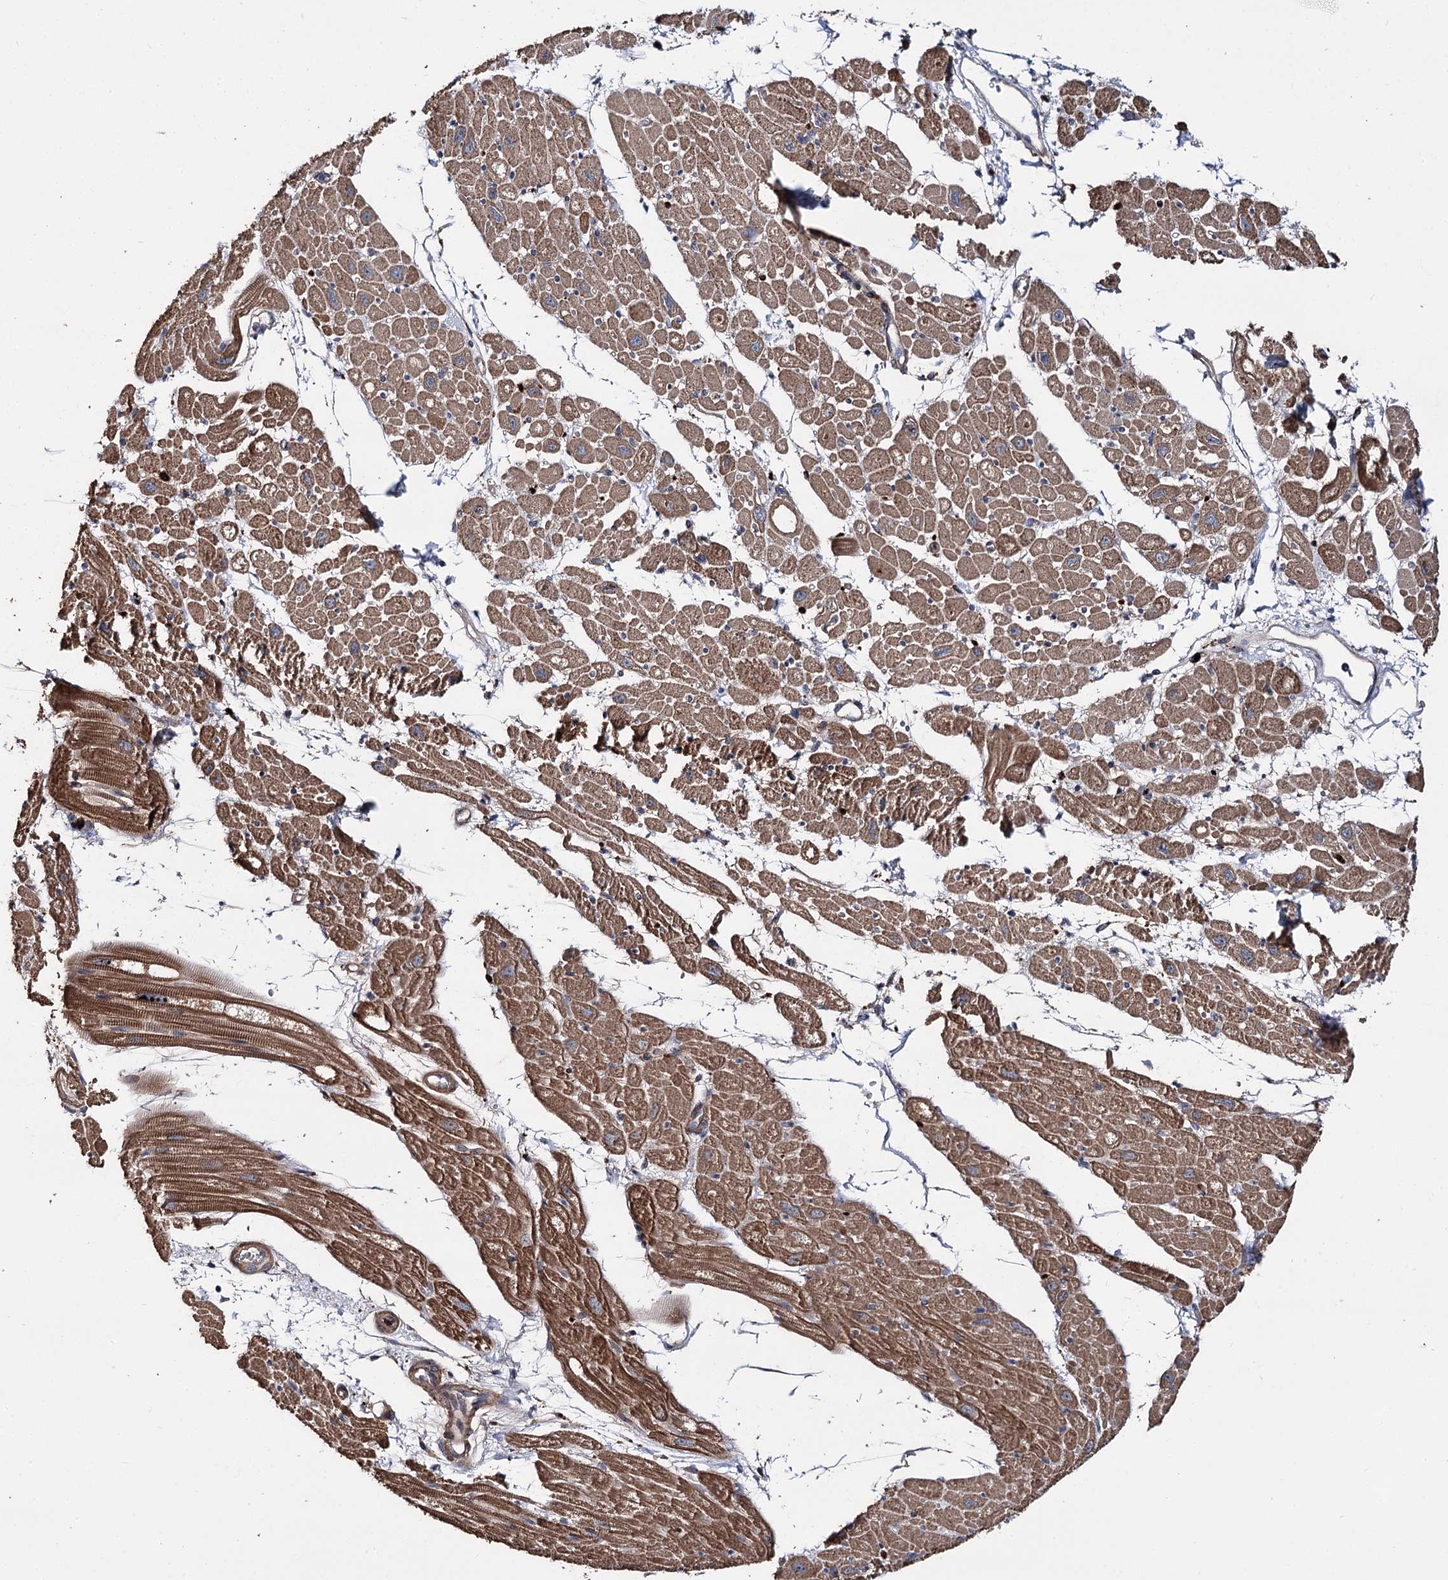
{"staining": {"intensity": "strong", "quantity": ">75%", "location": "cytoplasmic/membranous"}, "tissue": "heart muscle", "cell_type": "Cardiomyocytes", "image_type": "normal", "snomed": [{"axis": "morphology", "description": "Normal tissue, NOS"}, {"axis": "topography", "description": "Heart"}], "caption": "IHC of unremarkable human heart muscle displays high levels of strong cytoplasmic/membranous staining in approximately >75% of cardiomyocytes.", "gene": "MINDY3", "patient": {"sex": "male", "age": 50}}